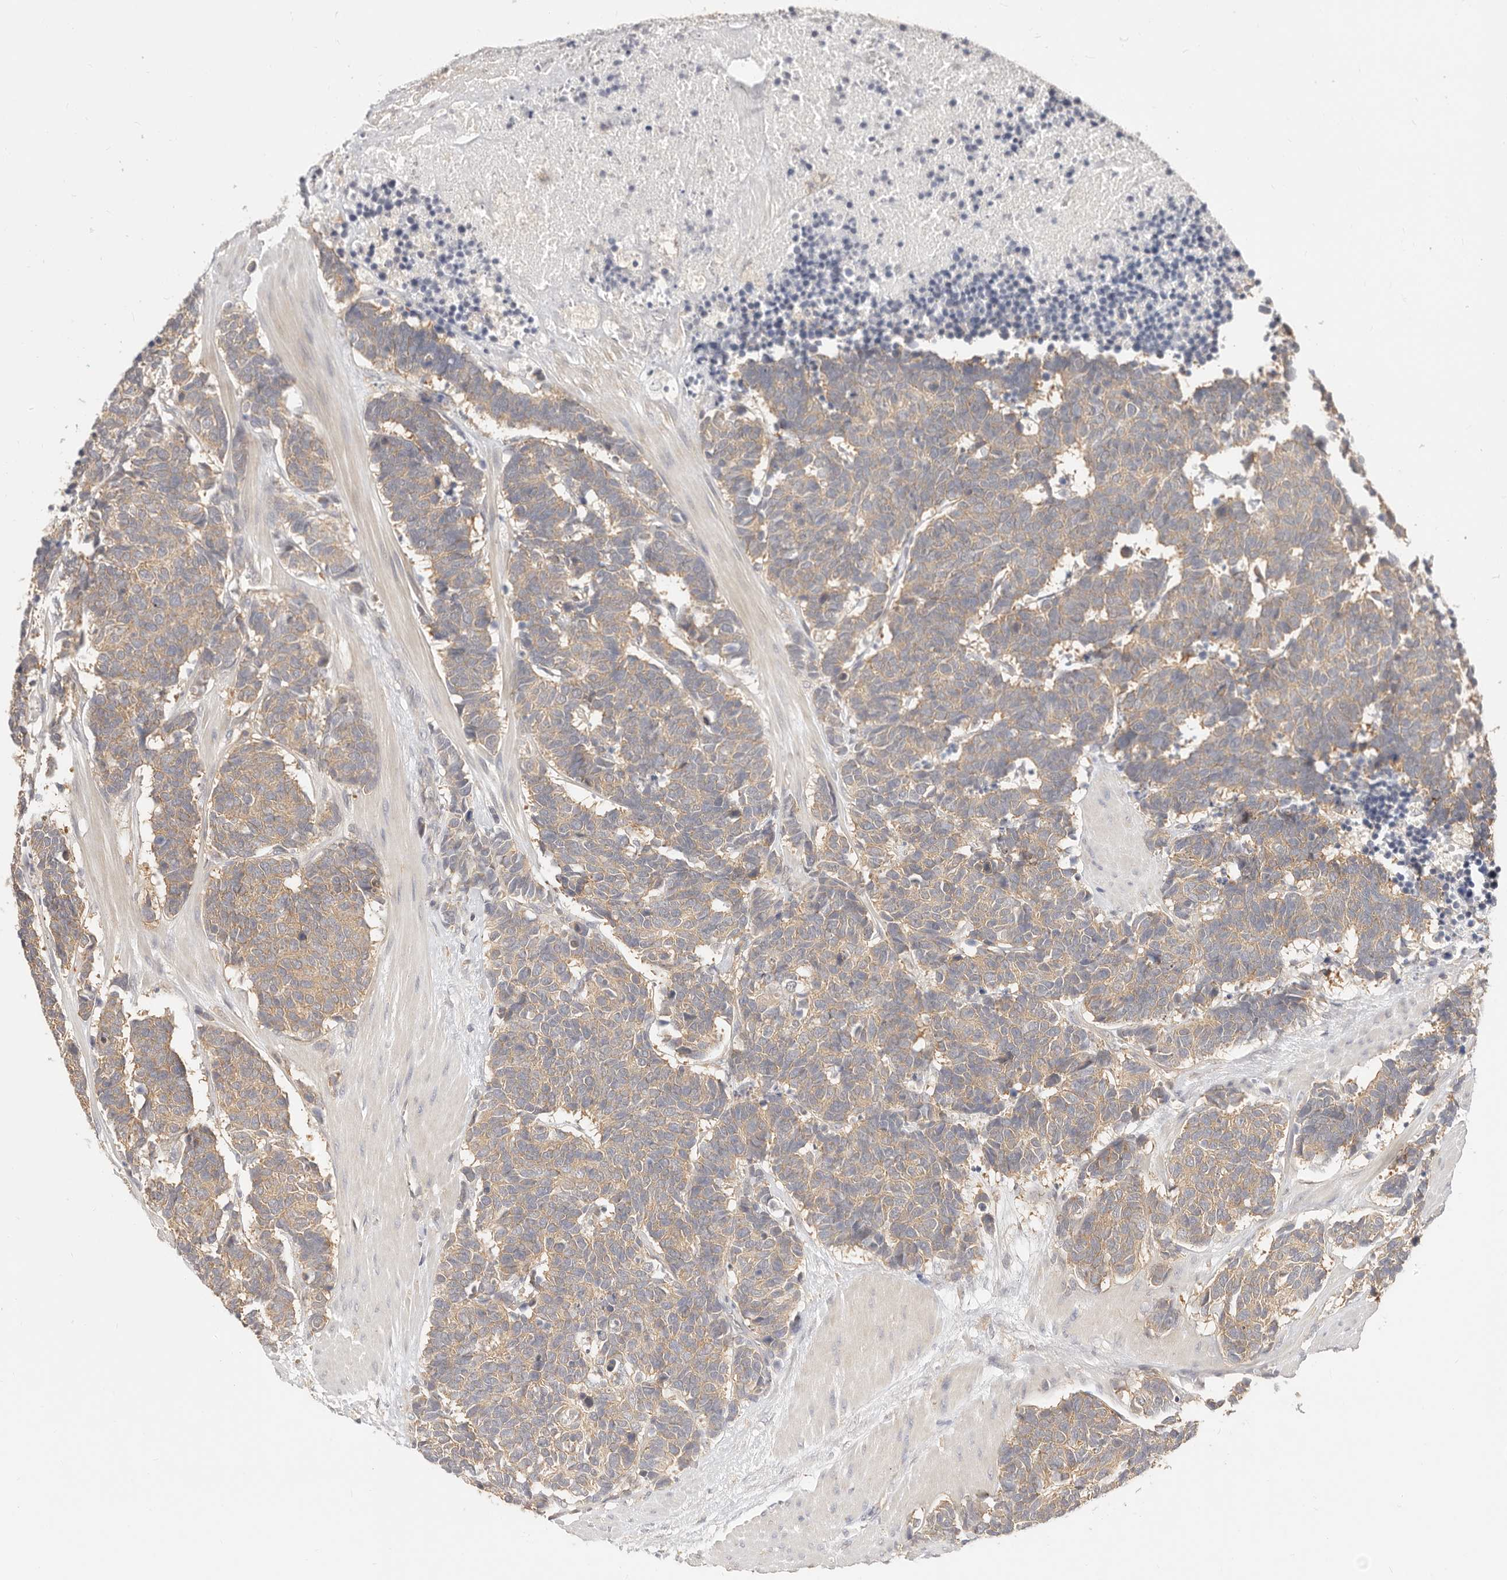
{"staining": {"intensity": "weak", "quantity": ">75%", "location": "cytoplasmic/membranous"}, "tissue": "carcinoid", "cell_type": "Tumor cells", "image_type": "cancer", "snomed": [{"axis": "morphology", "description": "Carcinoma, NOS"}, {"axis": "morphology", "description": "Carcinoid, malignant, NOS"}, {"axis": "topography", "description": "Urinary bladder"}], "caption": "Carcinoma tissue displays weak cytoplasmic/membranous positivity in approximately >75% of tumor cells, visualized by immunohistochemistry.", "gene": "DTNBP1", "patient": {"sex": "male", "age": 57}}